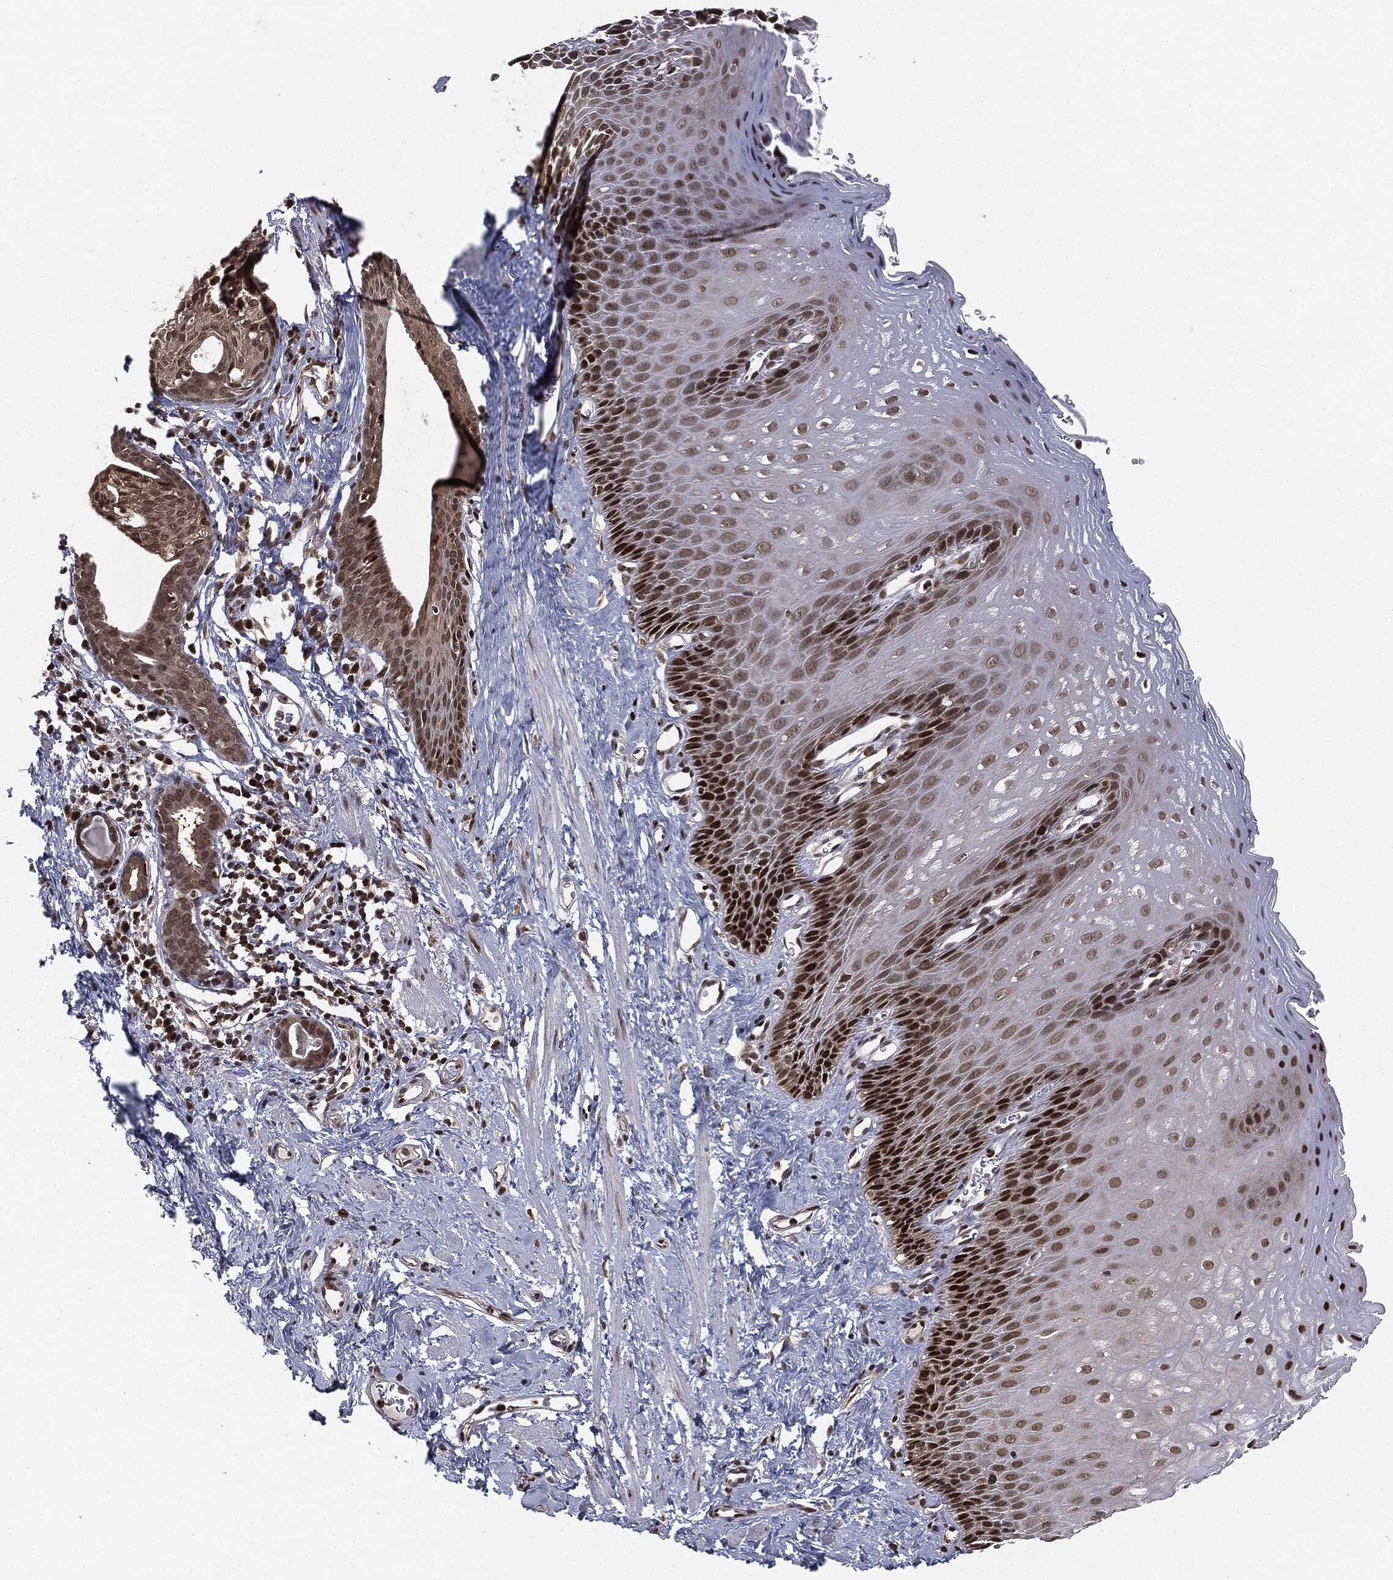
{"staining": {"intensity": "strong", "quantity": "<25%", "location": "nuclear"}, "tissue": "esophagus", "cell_type": "Squamous epithelial cells", "image_type": "normal", "snomed": [{"axis": "morphology", "description": "Normal tissue, NOS"}, {"axis": "topography", "description": "Esophagus"}], "caption": "Strong nuclear positivity for a protein is present in about <25% of squamous epithelial cells of normal esophagus using immunohistochemistry (IHC).", "gene": "TBC1D22A", "patient": {"sex": "male", "age": 64}}